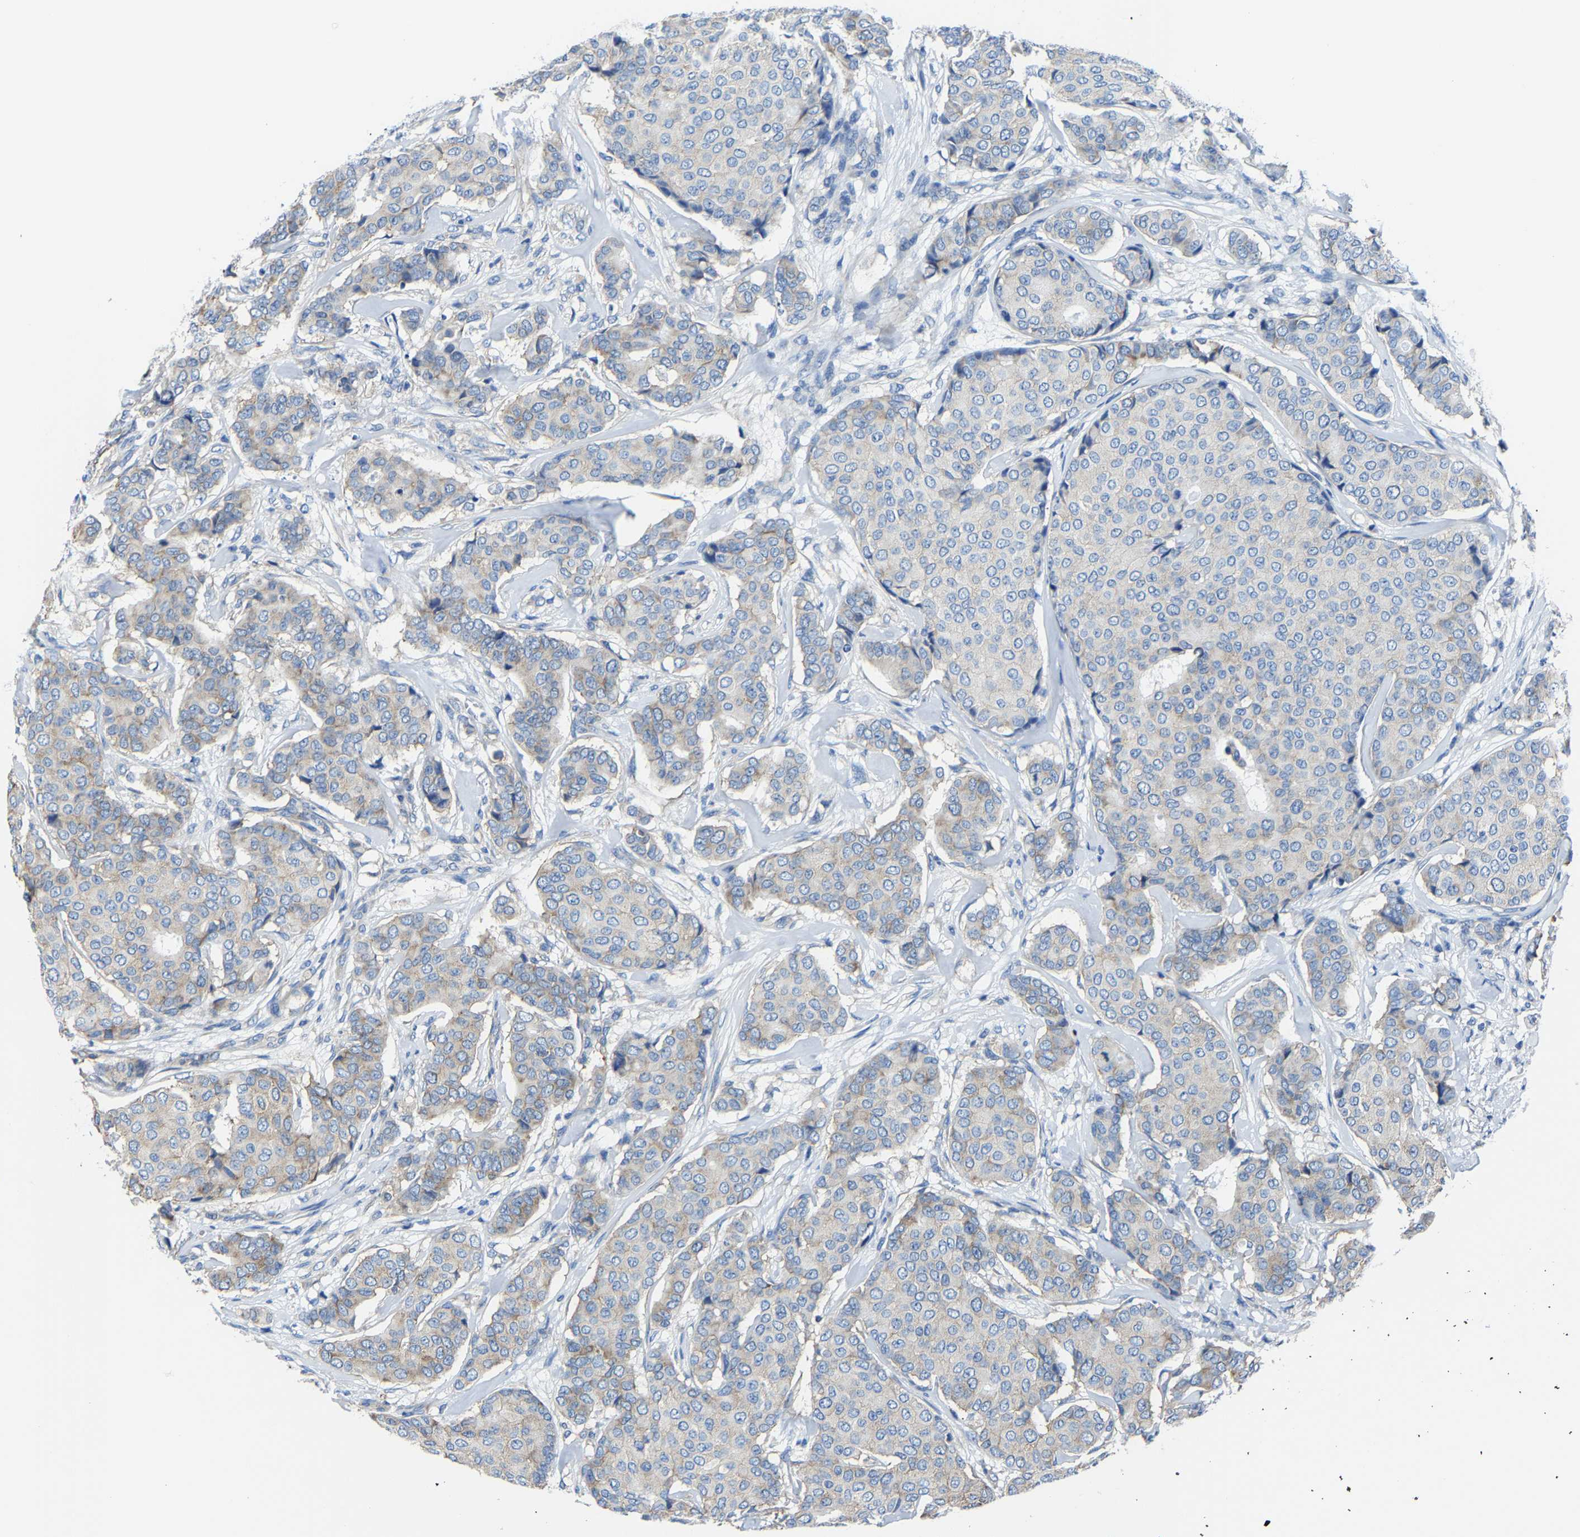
{"staining": {"intensity": "weak", "quantity": ">75%", "location": "cytoplasmic/membranous"}, "tissue": "breast cancer", "cell_type": "Tumor cells", "image_type": "cancer", "snomed": [{"axis": "morphology", "description": "Duct carcinoma"}, {"axis": "topography", "description": "Breast"}], "caption": "There is low levels of weak cytoplasmic/membranous positivity in tumor cells of breast cancer (infiltrating ductal carcinoma), as demonstrated by immunohistochemical staining (brown color).", "gene": "G3BP2", "patient": {"sex": "female", "age": 75}}